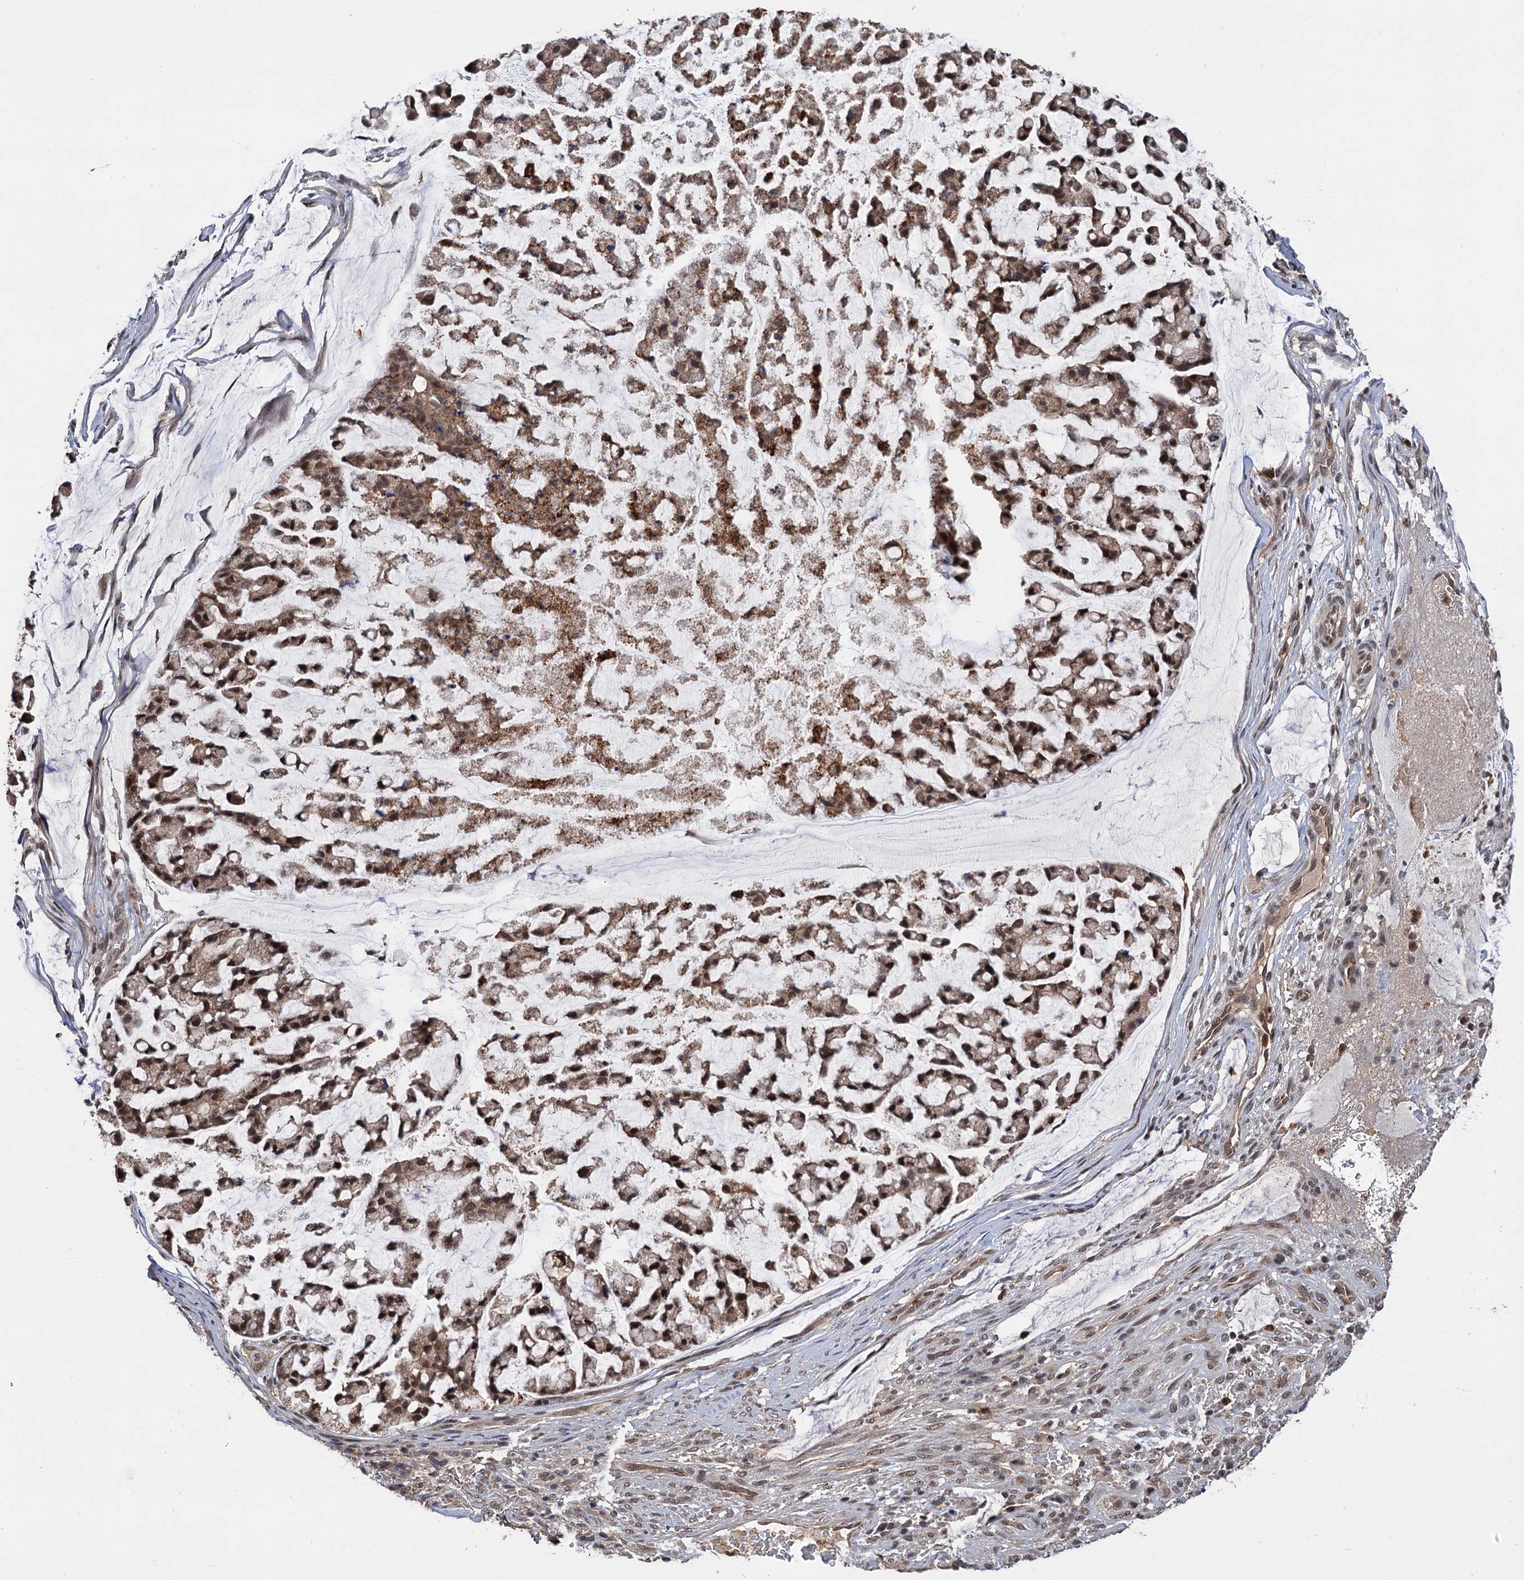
{"staining": {"intensity": "moderate", "quantity": ">75%", "location": "cytoplasmic/membranous,nuclear"}, "tissue": "stomach cancer", "cell_type": "Tumor cells", "image_type": "cancer", "snomed": [{"axis": "morphology", "description": "Adenocarcinoma, NOS"}, {"axis": "topography", "description": "Stomach, lower"}], "caption": "Immunohistochemical staining of adenocarcinoma (stomach) reveals moderate cytoplasmic/membranous and nuclear protein staining in approximately >75% of tumor cells. (DAB IHC, brown staining for protein, blue staining for nuclei).", "gene": "KANSL2", "patient": {"sex": "male", "age": 67}}